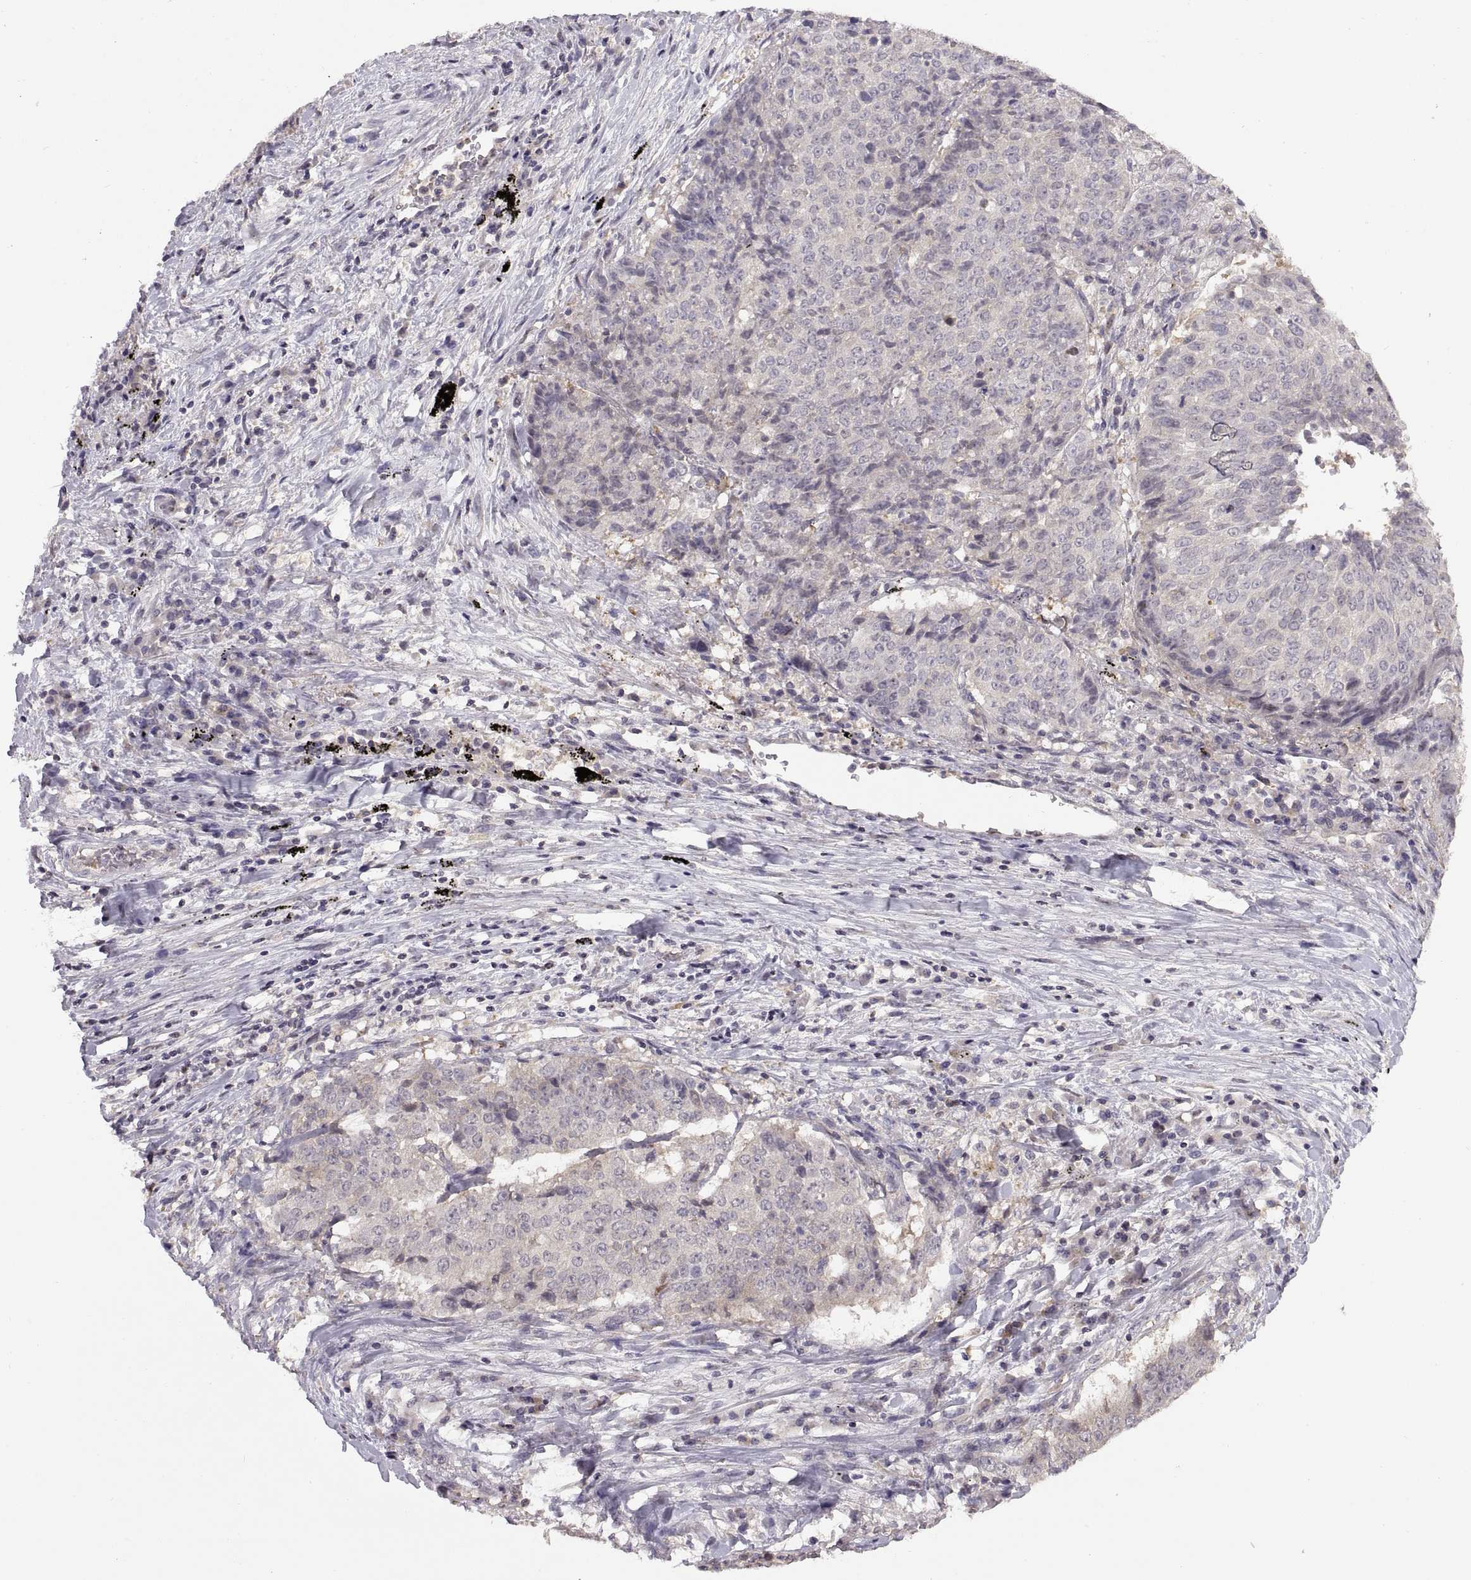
{"staining": {"intensity": "negative", "quantity": "none", "location": "none"}, "tissue": "lung cancer", "cell_type": "Tumor cells", "image_type": "cancer", "snomed": [{"axis": "morphology", "description": "Normal tissue, NOS"}, {"axis": "morphology", "description": "Squamous cell carcinoma, NOS"}, {"axis": "topography", "description": "Bronchus"}, {"axis": "topography", "description": "Lung"}], "caption": "Immunohistochemical staining of human lung squamous cell carcinoma reveals no significant positivity in tumor cells. (DAB immunohistochemistry (IHC) visualized using brightfield microscopy, high magnification).", "gene": "NMNAT2", "patient": {"sex": "male", "age": 64}}